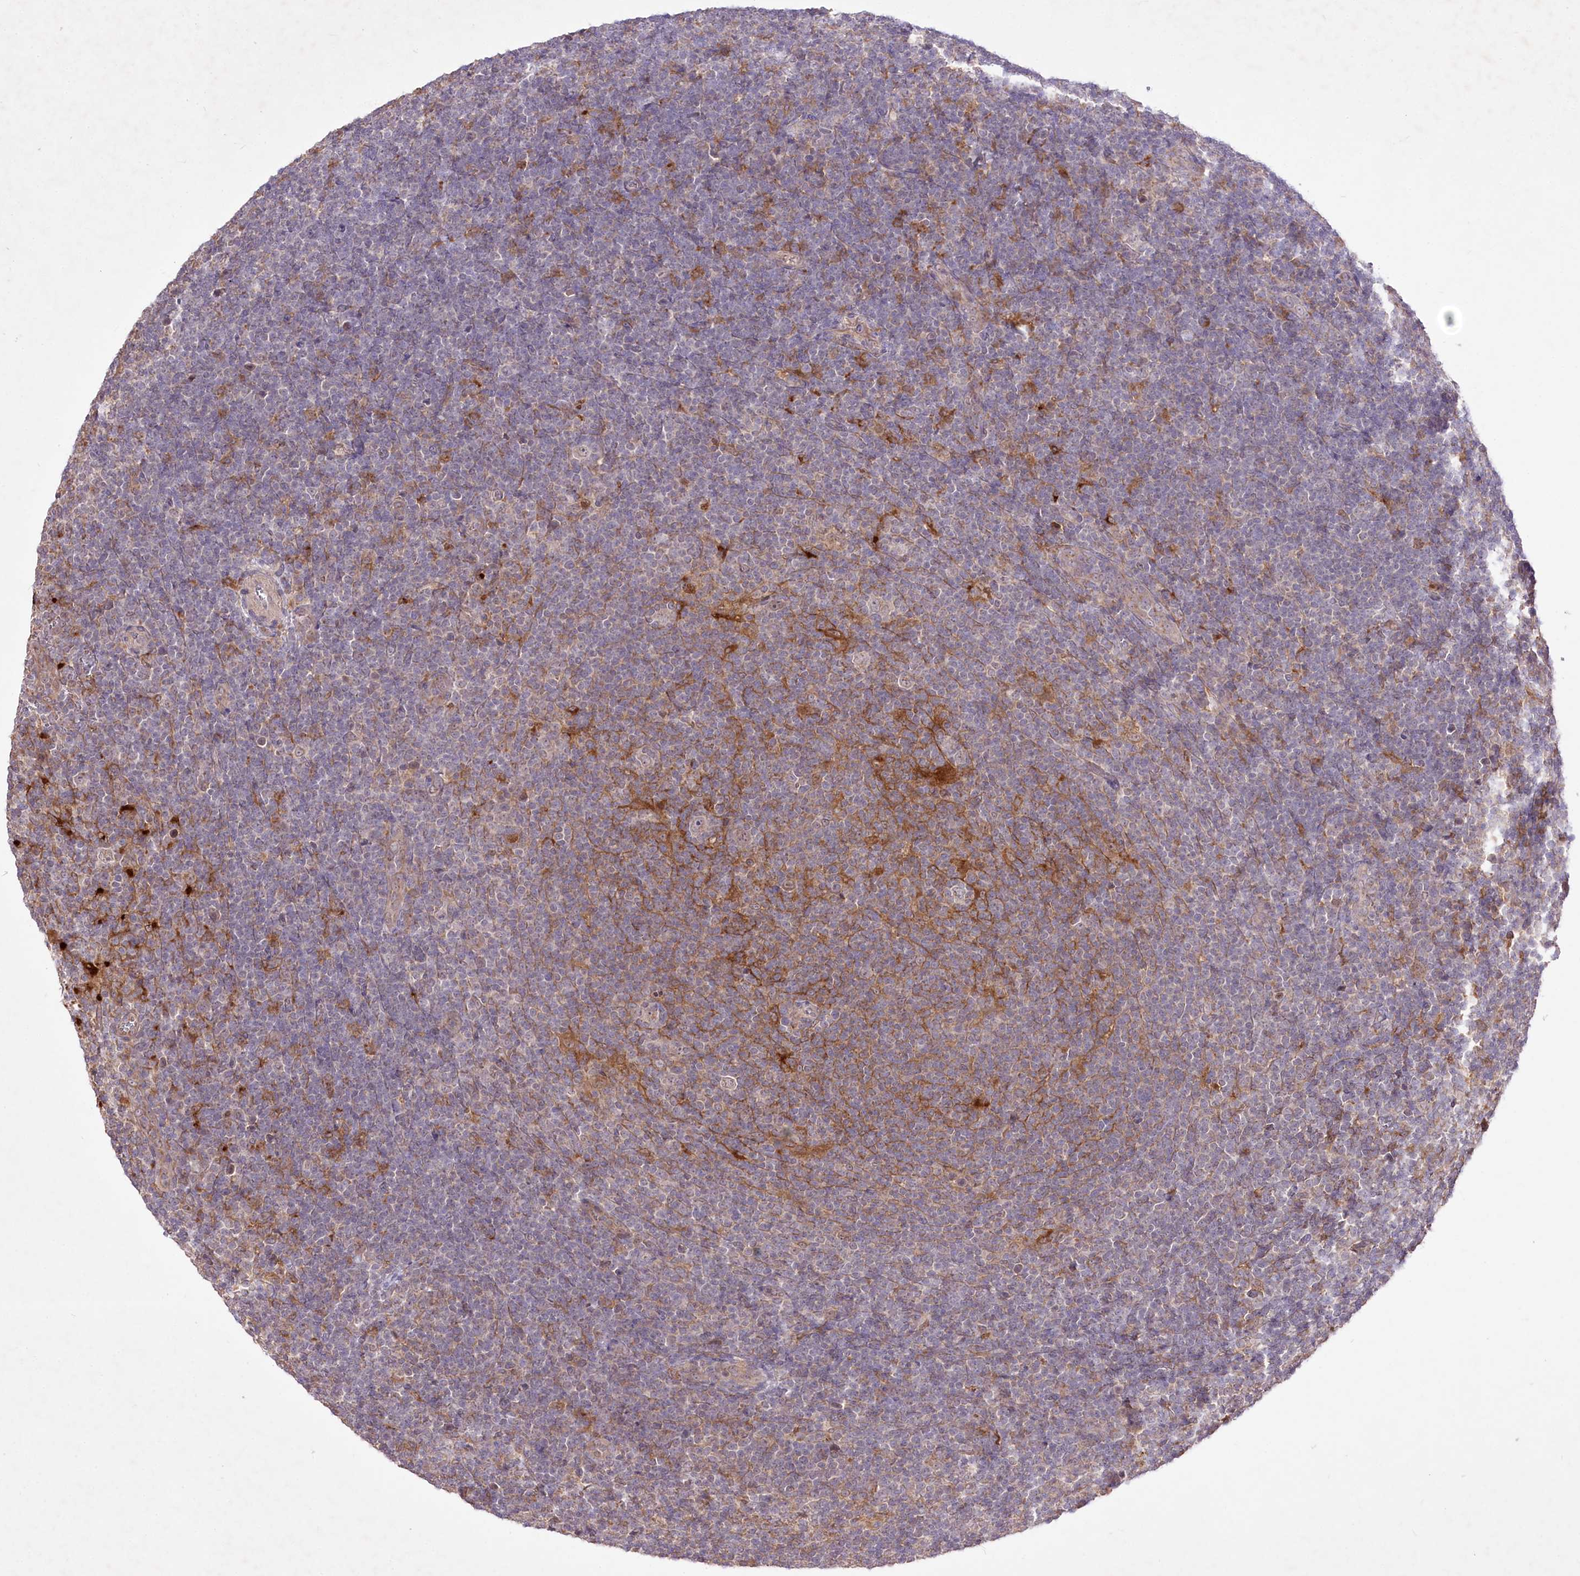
{"staining": {"intensity": "weak", "quantity": "<25%", "location": "cytoplasmic/membranous"}, "tissue": "lymphoma", "cell_type": "Tumor cells", "image_type": "cancer", "snomed": [{"axis": "morphology", "description": "Hodgkin's disease, NOS"}, {"axis": "topography", "description": "Lymph node"}], "caption": "The image displays no staining of tumor cells in Hodgkin's disease.", "gene": "HELT", "patient": {"sex": "female", "age": 57}}